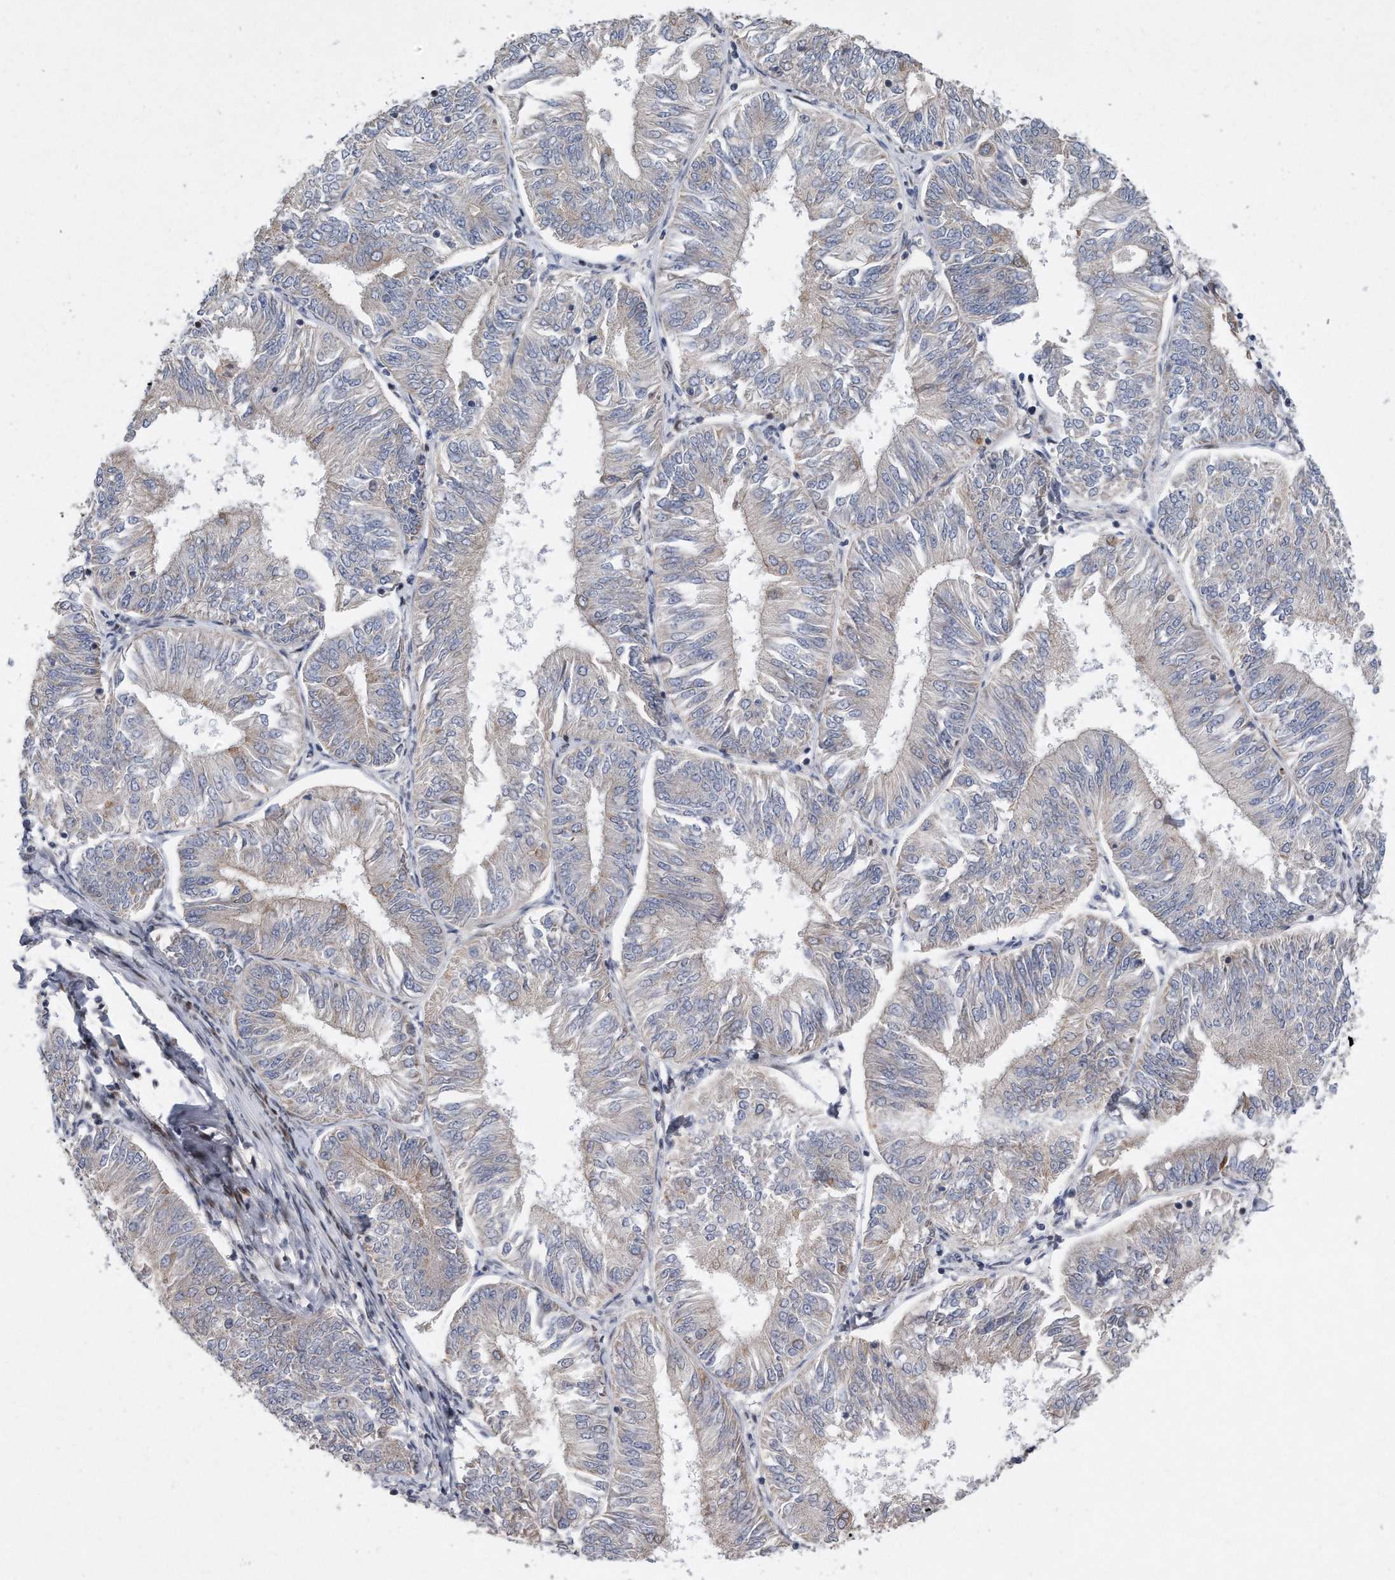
{"staining": {"intensity": "negative", "quantity": "none", "location": "none"}, "tissue": "endometrial cancer", "cell_type": "Tumor cells", "image_type": "cancer", "snomed": [{"axis": "morphology", "description": "Adenocarcinoma, NOS"}, {"axis": "topography", "description": "Endometrium"}], "caption": "Endometrial adenocarcinoma was stained to show a protein in brown. There is no significant staining in tumor cells.", "gene": "CDH12", "patient": {"sex": "female", "age": 58}}